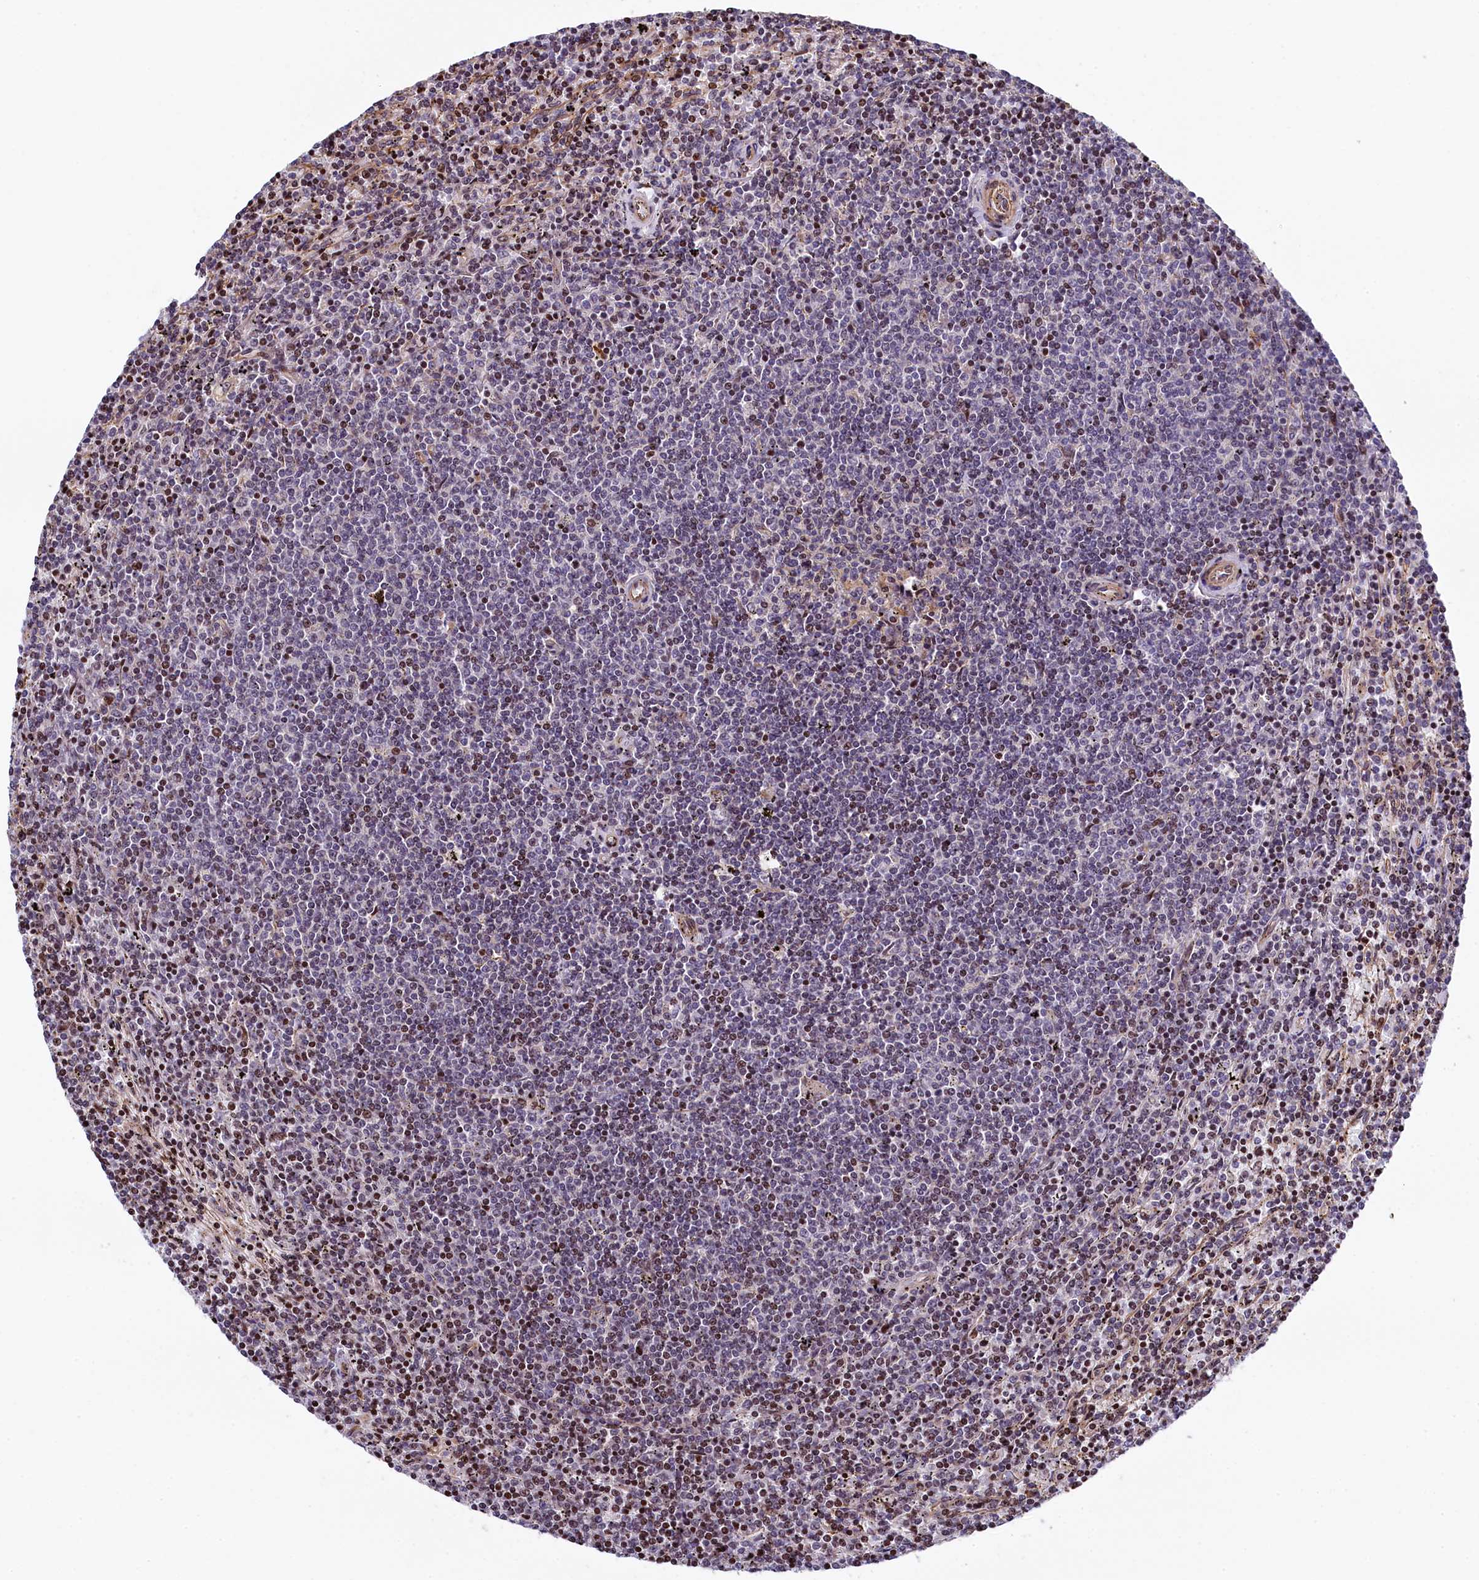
{"staining": {"intensity": "weak", "quantity": "25%-75%", "location": "nuclear"}, "tissue": "lymphoma", "cell_type": "Tumor cells", "image_type": "cancer", "snomed": [{"axis": "morphology", "description": "Malignant lymphoma, non-Hodgkin's type, Low grade"}, {"axis": "topography", "description": "Spleen"}], "caption": "Human low-grade malignant lymphoma, non-Hodgkin's type stained with a brown dye displays weak nuclear positive positivity in approximately 25%-75% of tumor cells.", "gene": "TGDS", "patient": {"sex": "female", "age": 50}}